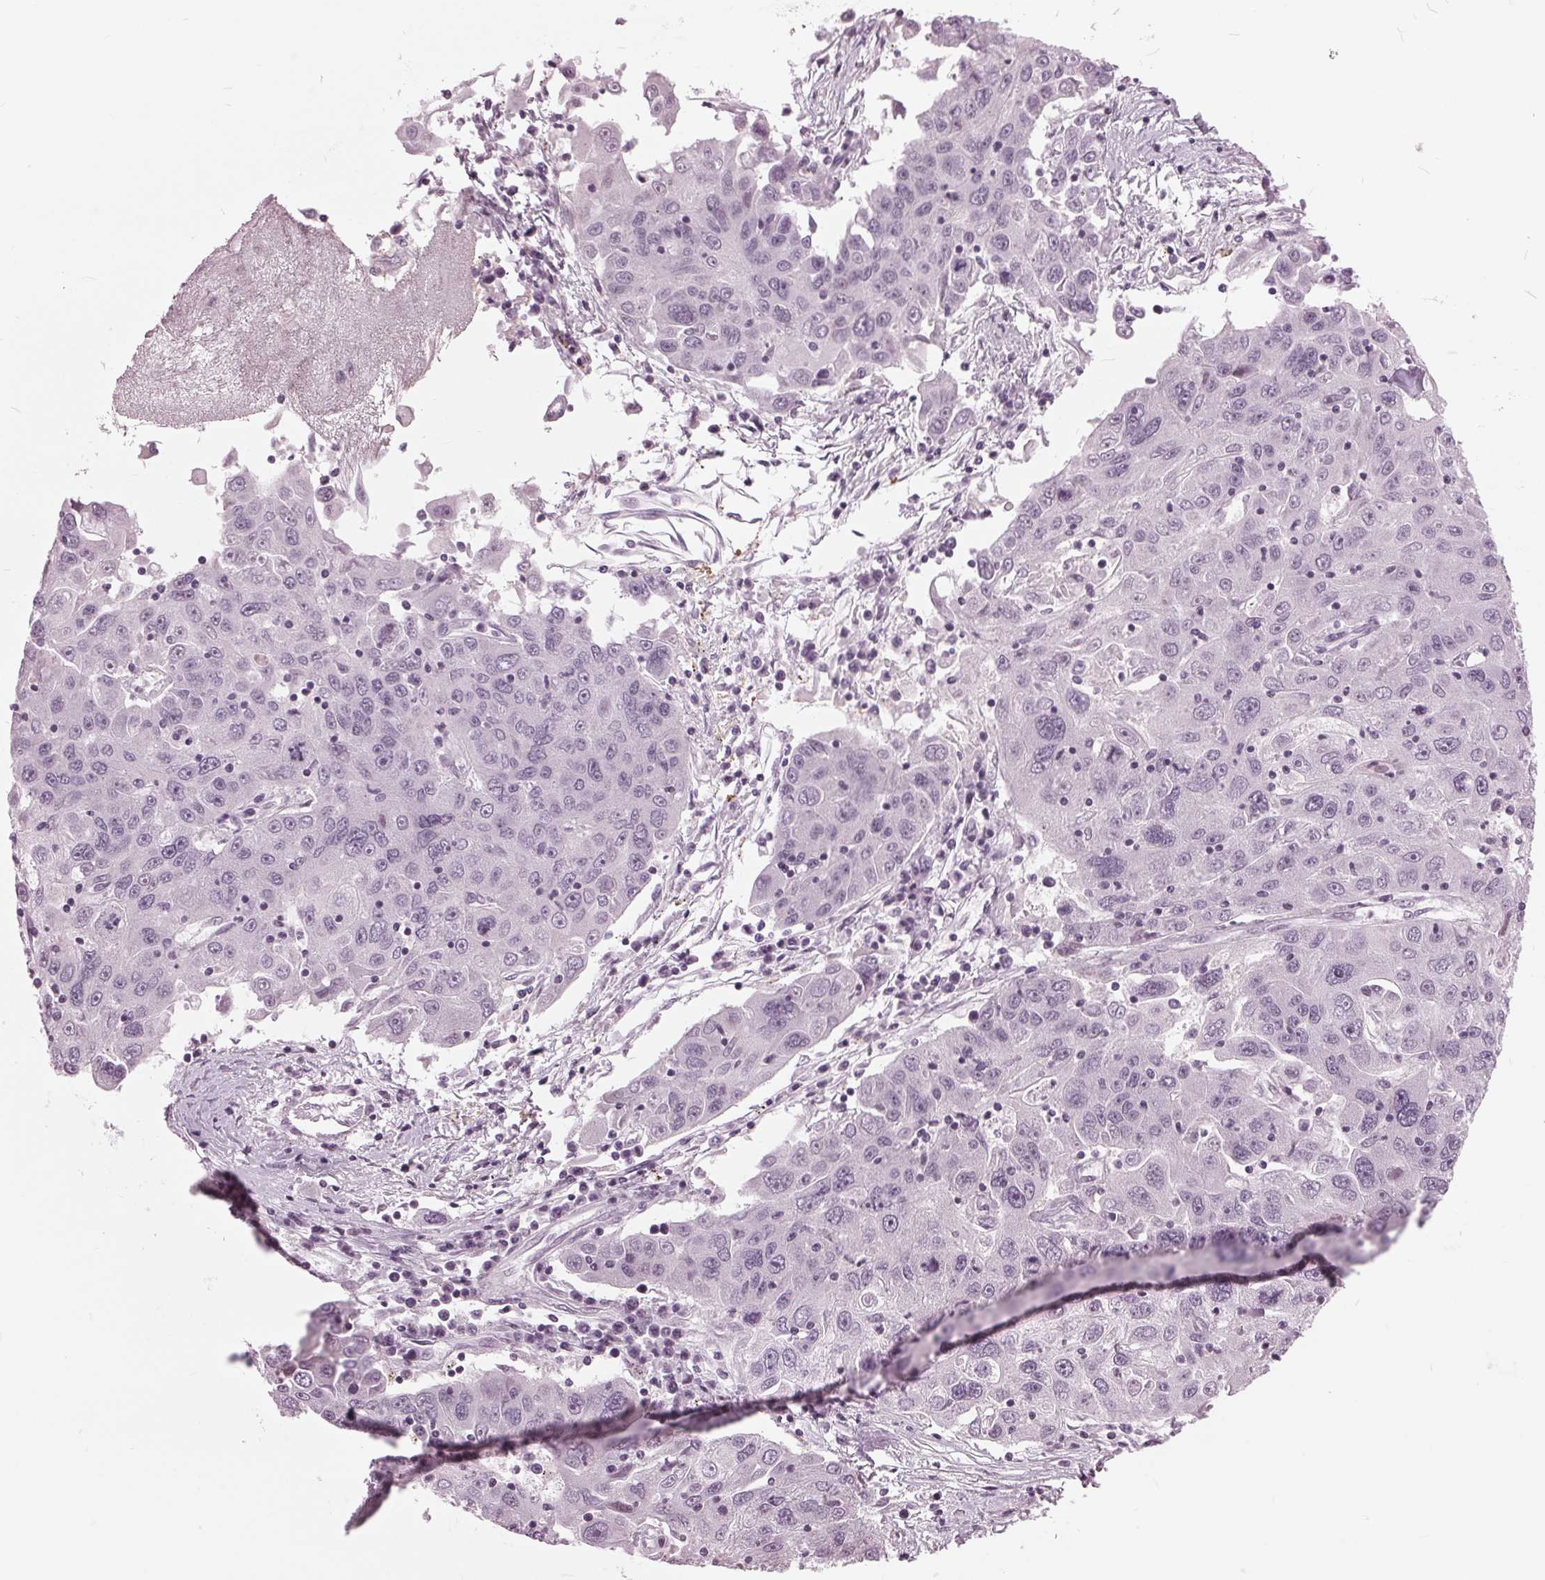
{"staining": {"intensity": "negative", "quantity": "none", "location": "none"}, "tissue": "stomach cancer", "cell_type": "Tumor cells", "image_type": "cancer", "snomed": [{"axis": "morphology", "description": "Adenocarcinoma, NOS"}, {"axis": "topography", "description": "Stomach"}], "caption": "Immunohistochemistry histopathology image of human stomach cancer stained for a protein (brown), which displays no positivity in tumor cells. (DAB (3,3'-diaminobenzidine) IHC visualized using brightfield microscopy, high magnification).", "gene": "SLC9A4", "patient": {"sex": "male", "age": 56}}